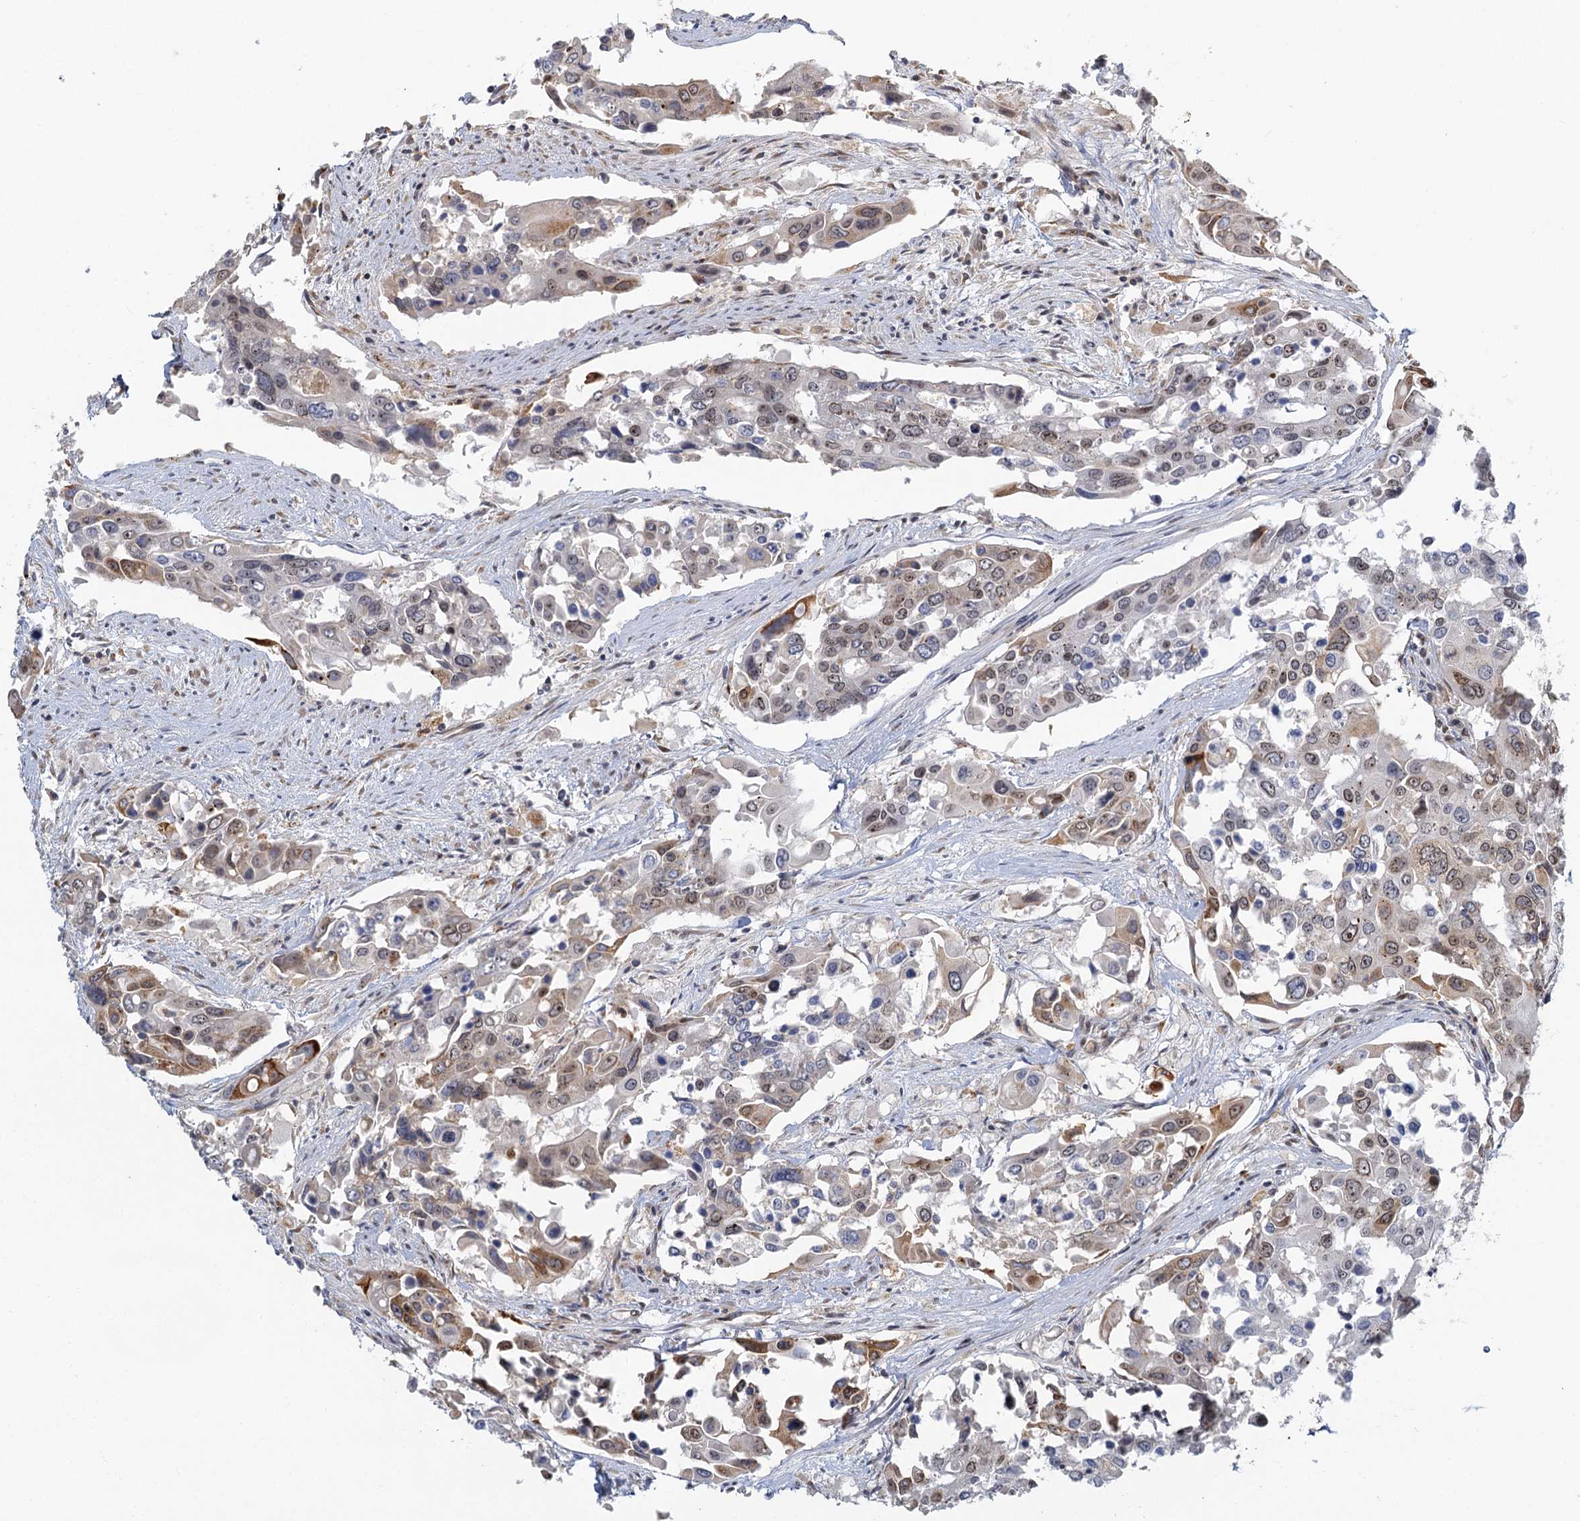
{"staining": {"intensity": "moderate", "quantity": "25%-75%", "location": "cytoplasmic/membranous,nuclear"}, "tissue": "colorectal cancer", "cell_type": "Tumor cells", "image_type": "cancer", "snomed": [{"axis": "morphology", "description": "Adenocarcinoma, NOS"}, {"axis": "topography", "description": "Colon"}], "caption": "Moderate cytoplasmic/membranous and nuclear expression is identified in about 25%-75% of tumor cells in adenocarcinoma (colorectal). (brown staining indicates protein expression, while blue staining denotes nuclei).", "gene": "TREX1", "patient": {"sex": "male", "age": 77}}